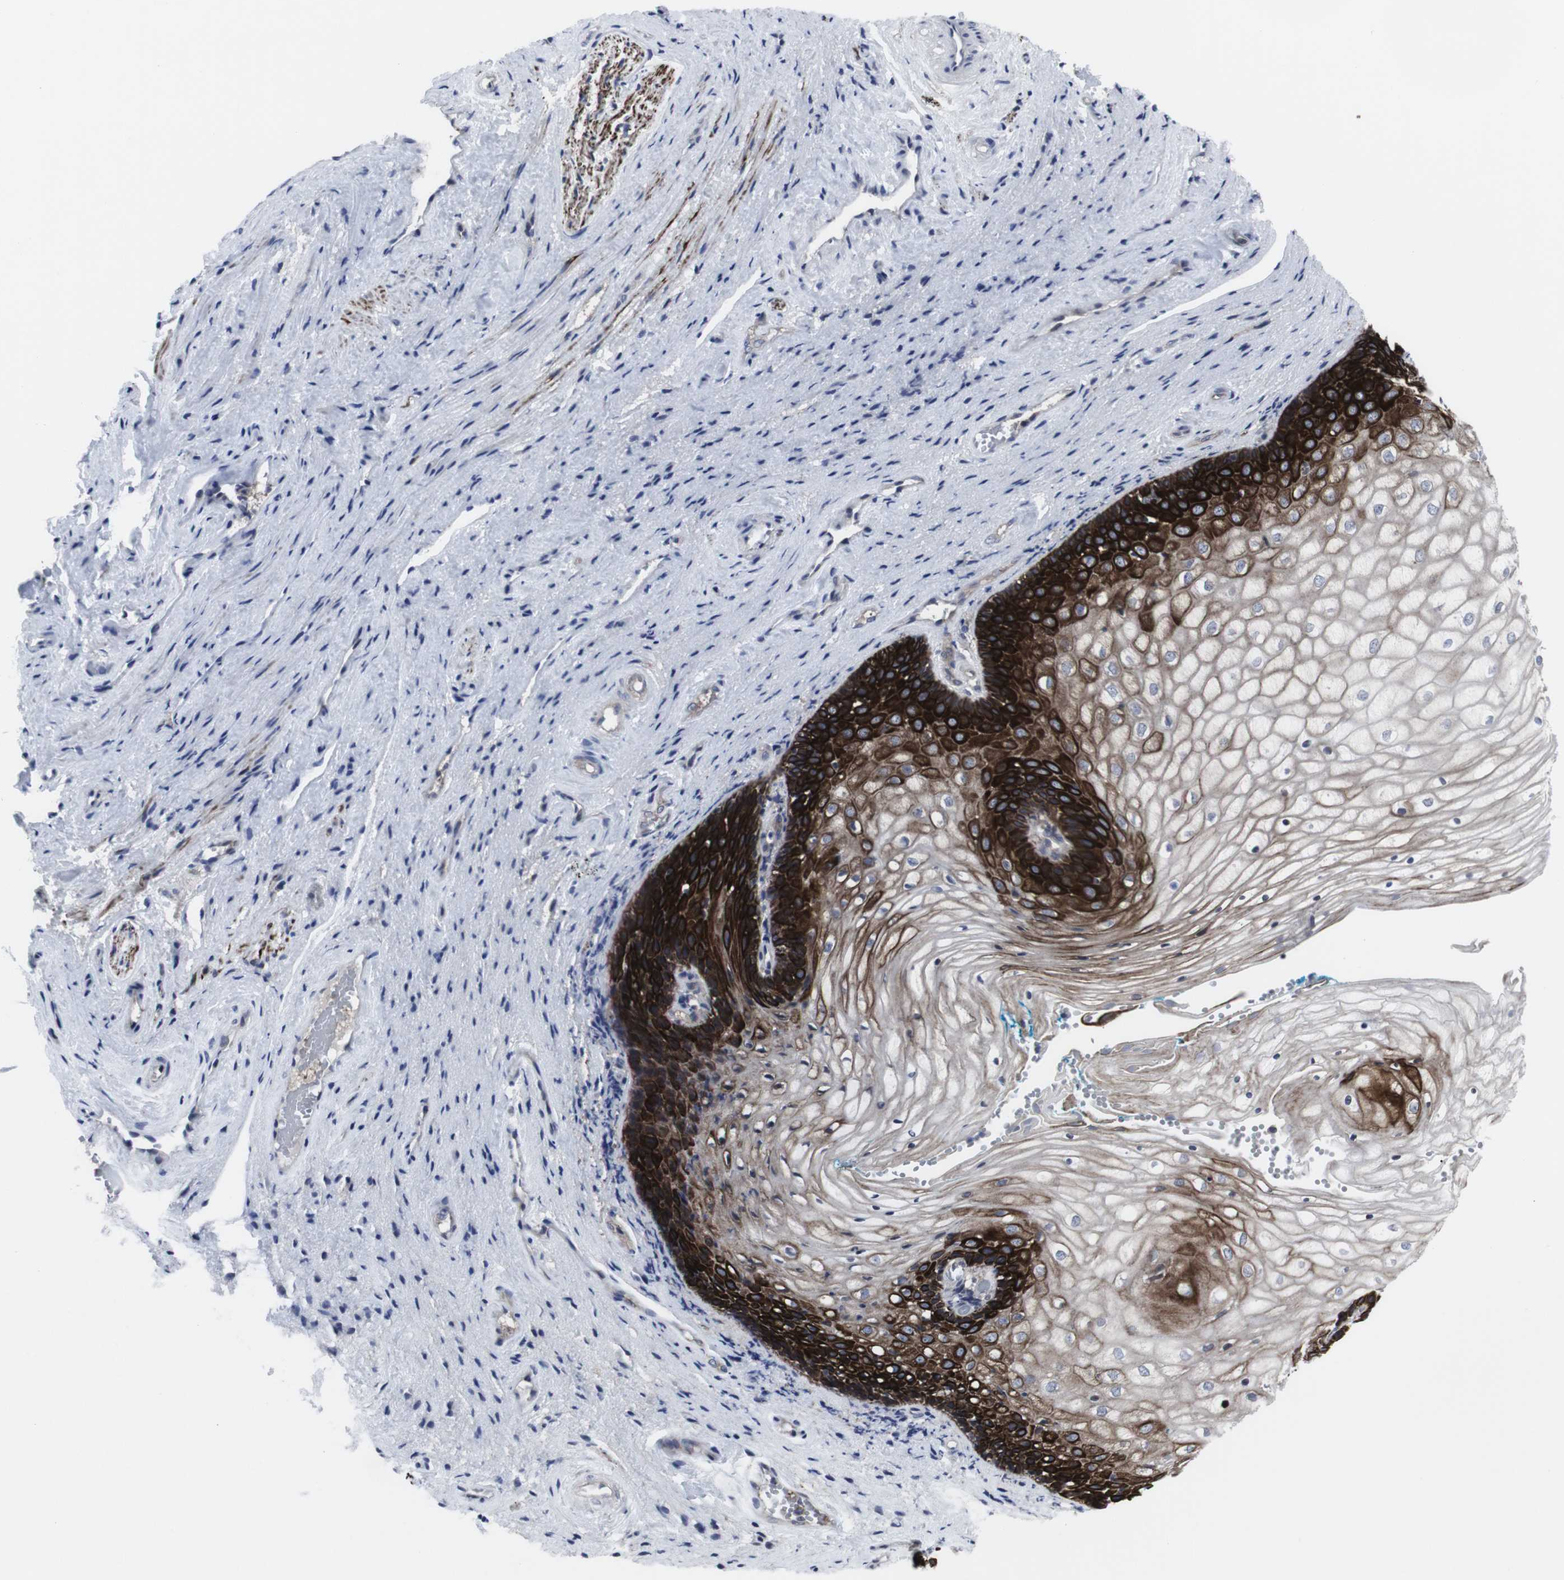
{"staining": {"intensity": "strong", "quantity": ">75%", "location": "cytoplasmic/membranous"}, "tissue": "vagina", "cell_type": "Squamous epithelial cells", "image_type": "normal", "snomed": [{"axis": "morphology", "description": "Normal tissue, NOS"}, {"axis": "topography", "description": "Vagina"}], "caption": "IHC of unremarkable vagina shows high levels of strong cytoplasmic/membranous staining in approximately >75% of squamous epithelial cells.", "gene": "HPRT1", "patient": {"sex": "female", "age": 34}}